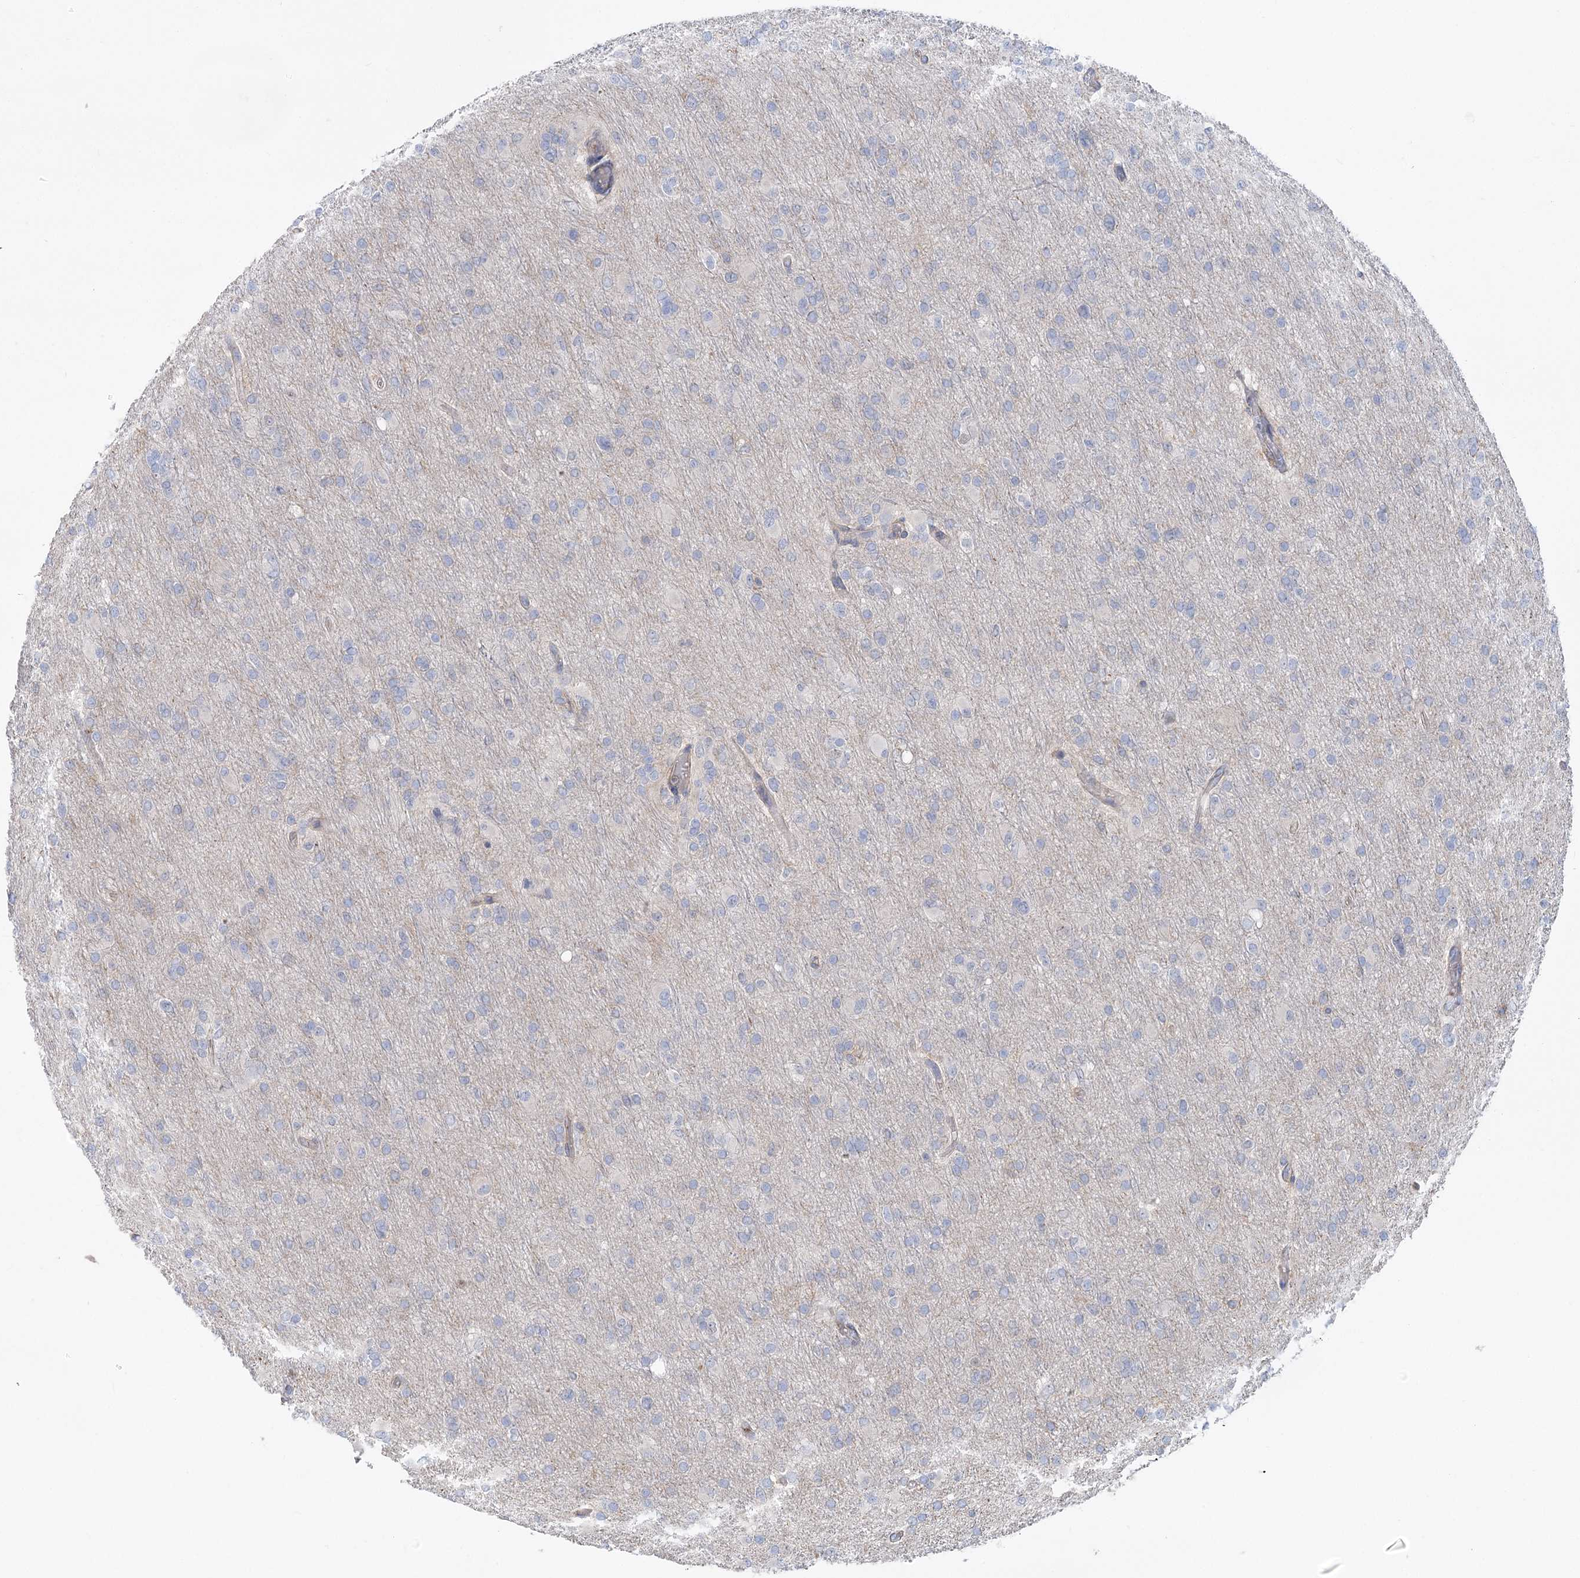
{"staining": {"intensity": "negative", "quantity": "none", "location": "none"}, "tissue": "glioma", "cell_type": "Tumor cells", "image_type": "cancer", "snomed": [{"axis": "morphology", "description": "Glioma, malignant, High grade"}, {"axis": "topography", "description": "Cerebral cortex"}], "caption": "Immunohistochemistry micrograph of malignant glioma (high-grade) stained for a protein (brown), which demonstrates no expression in tumor cells.", "gene": "LARP1B", "patient": {"sex": "female", "age": 36}}